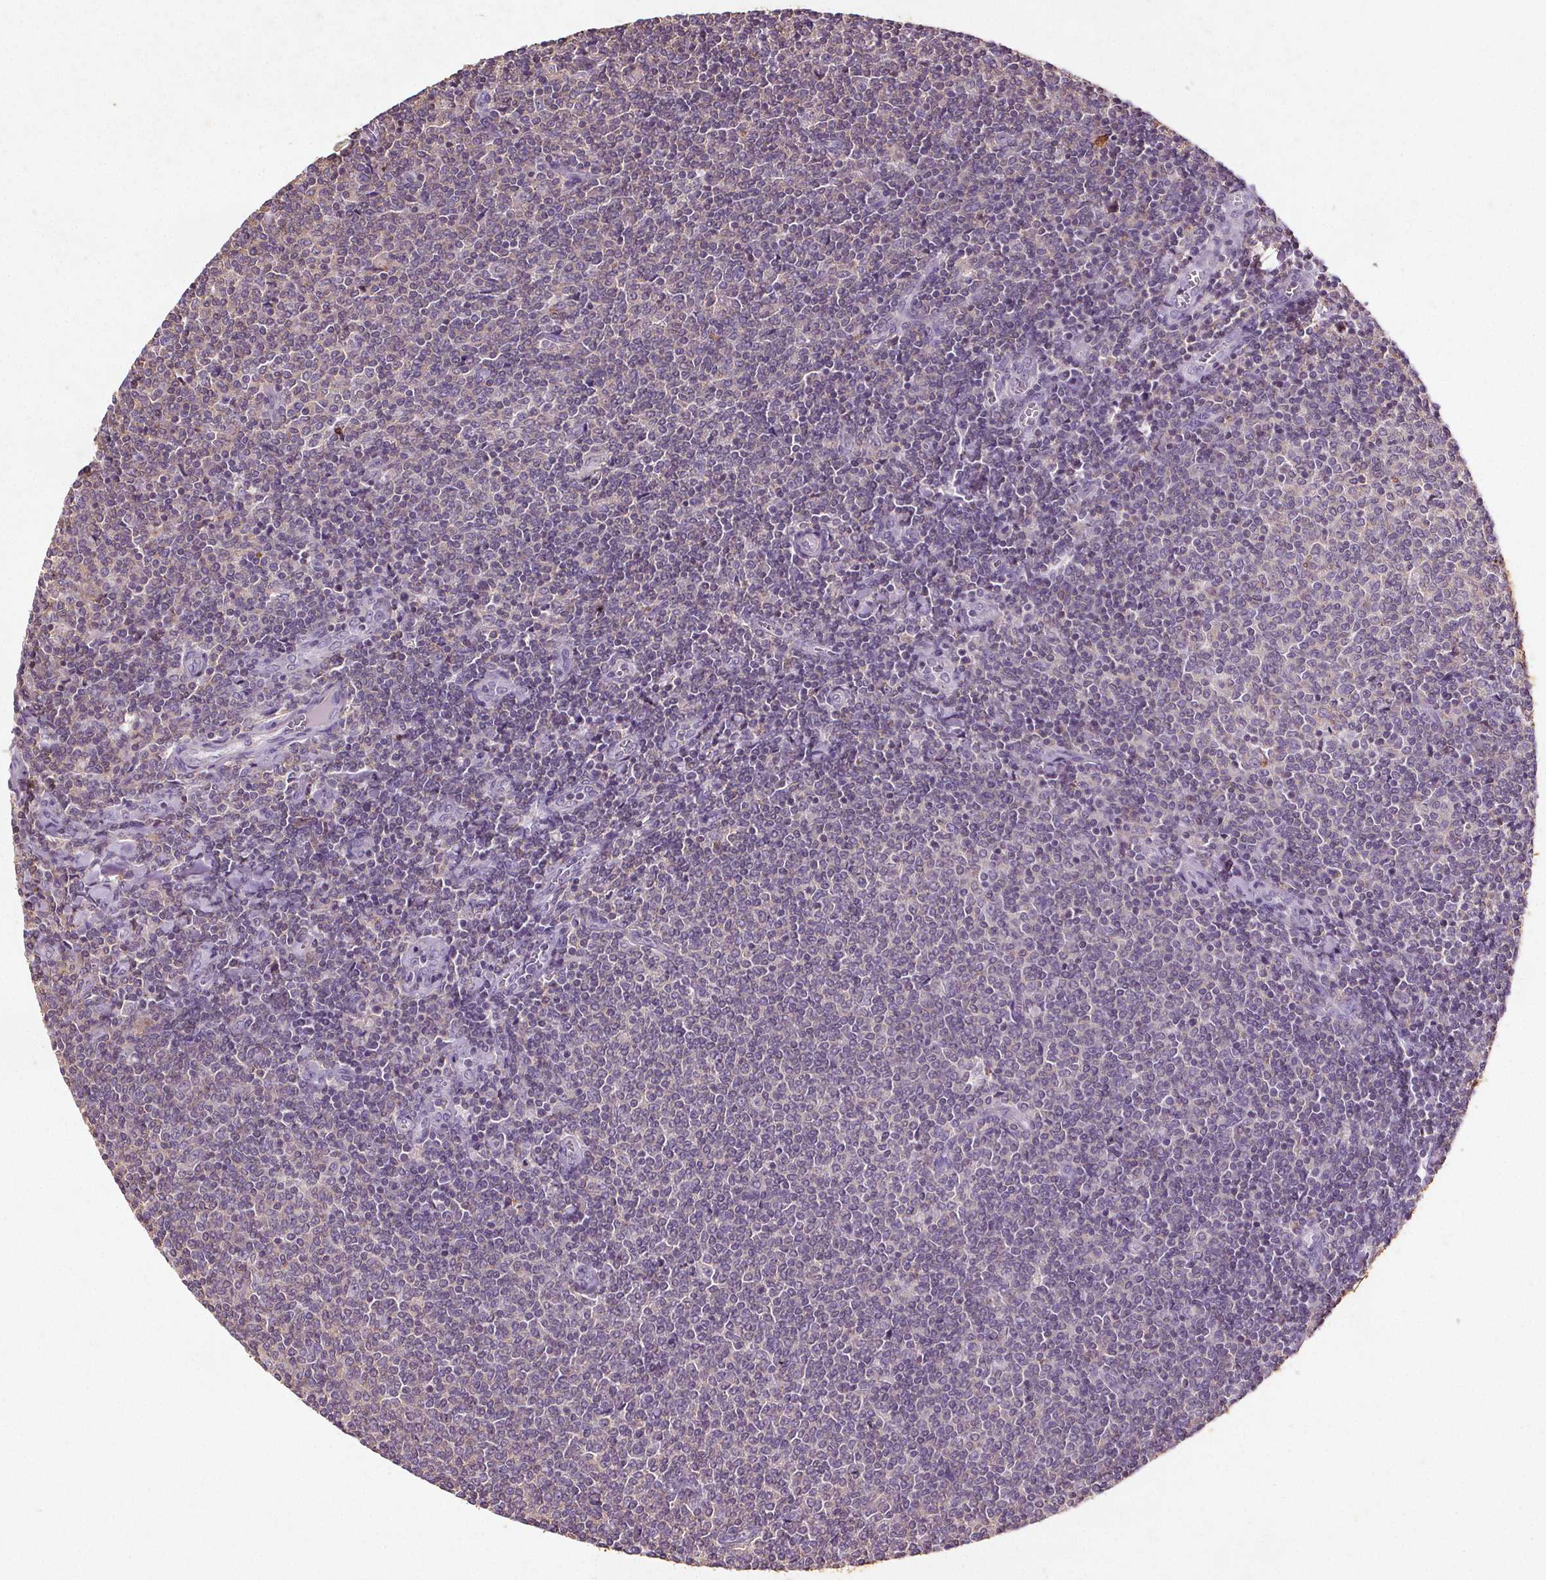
{"staining": {"intensity": "weak", "quantity": "<25%", "location": "cytoplasmic/membranous"}, "tissue": "lymphoma", "cell_type": "Tumor cells", "image_type": "cancer", "snomed": [{"axis": "morphology", "description": "Malignant lymphoma, non-Hodgkin's type, Low grade"}, {"axis": "topography", "description": "Lymph node"}], "caption": "There is no significant positivity in tumor cells of lymphoma.", "gene": "C19orf84", "patient": {"sex": "male", "age": 52}}